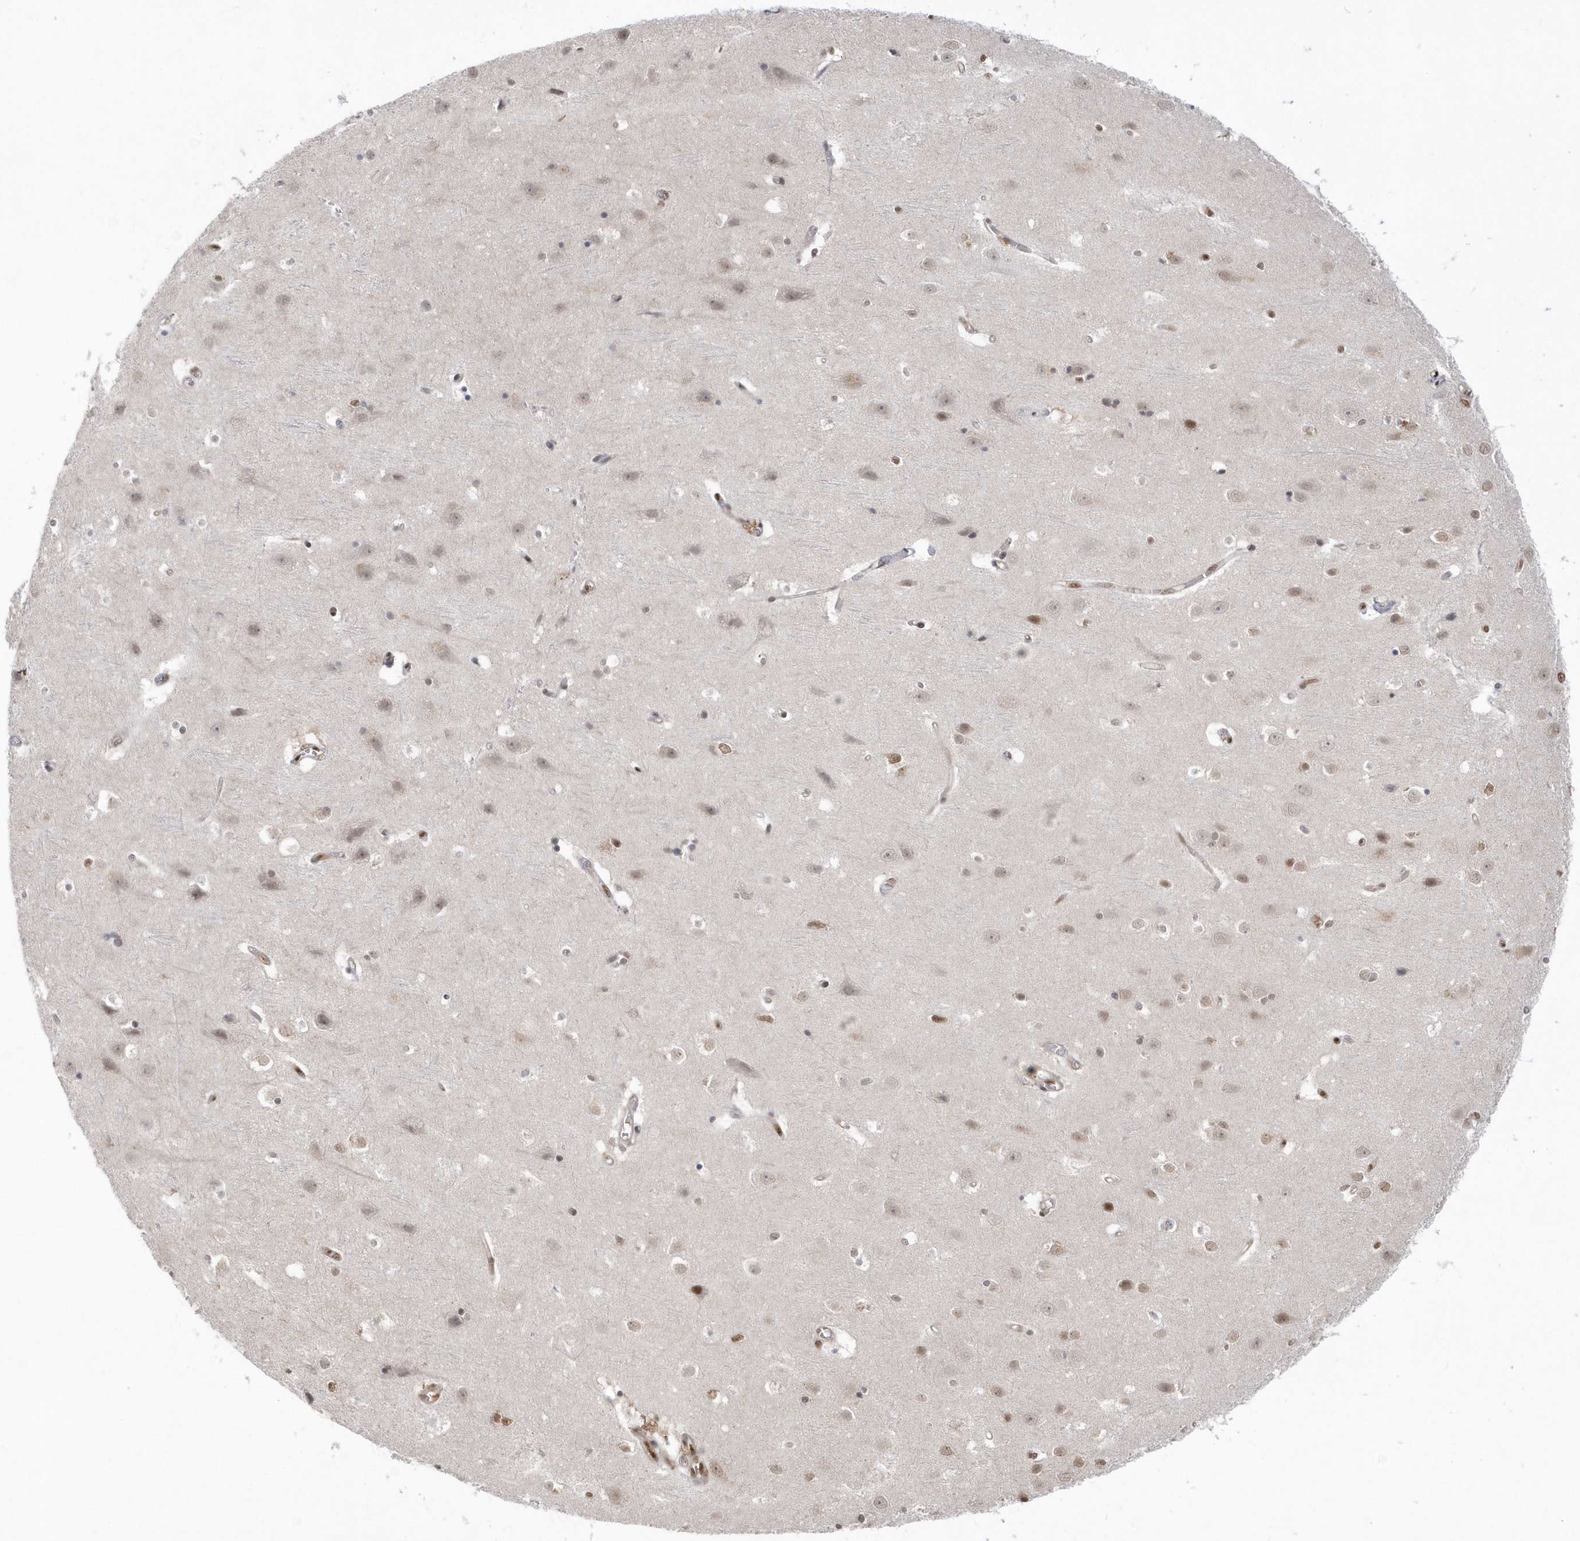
{"staining": {"intensity": "moderate", "quantity": "25%-75%", "location": "cytoplasmic/membranous"}, "tissue": "cerebral cortex", "cell_type": "Endothelial cells", "image_type": "normal", "snomed": [{"axis": "morphology", "description": "Normal tissue, NOS"}, {"axis": "topography", "description": "Cerebral cortex"}], "caption": "Human cerebral cortex stained for a protein (brown) displays moderate cytoplasmic/membranous positive staining in about 25%-75% of endothelial cells.", "gene": "SEPHS1", "patient": {"sex": "male", "age": 54}}